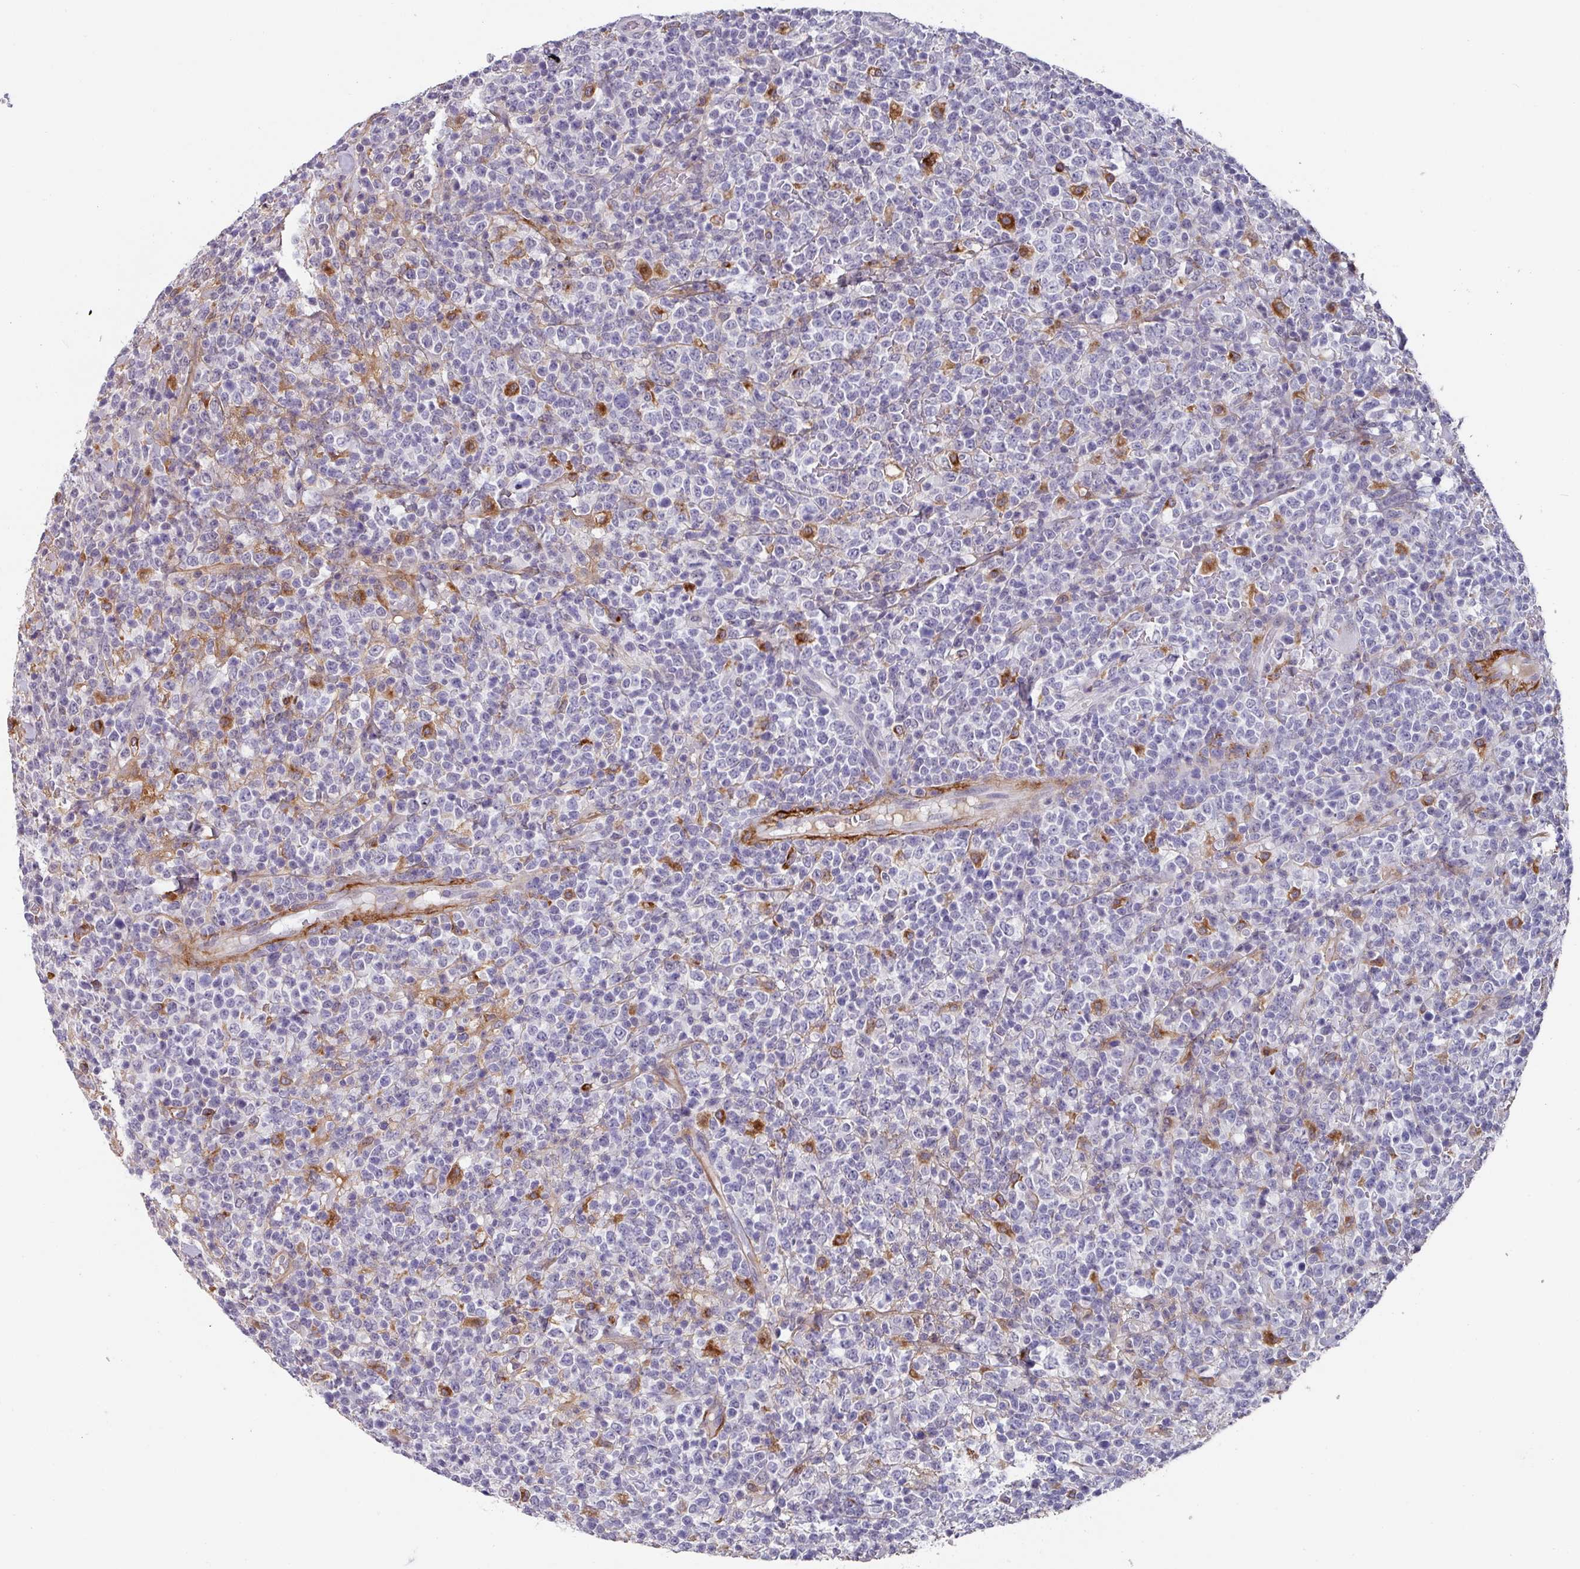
{"staining": {"intensity": "negative", "quantity": "none", "location": "none"}, "tissue": "lymphoma", "cell_type": "Tumor cells", "image_type": "cancer", "snomed": [{"axis": "morphology", "description": "Malignant lymphoma, non-Hodgkin's type, High grade"}, {"axis": "topography", "description": "Colon"}], "caption": "DAB immunohistochemical staining of lymphoma displays no significant positivity in tumor cells.", "gene": "C1QB", "patient": {"sex": "female", "age": 53}}